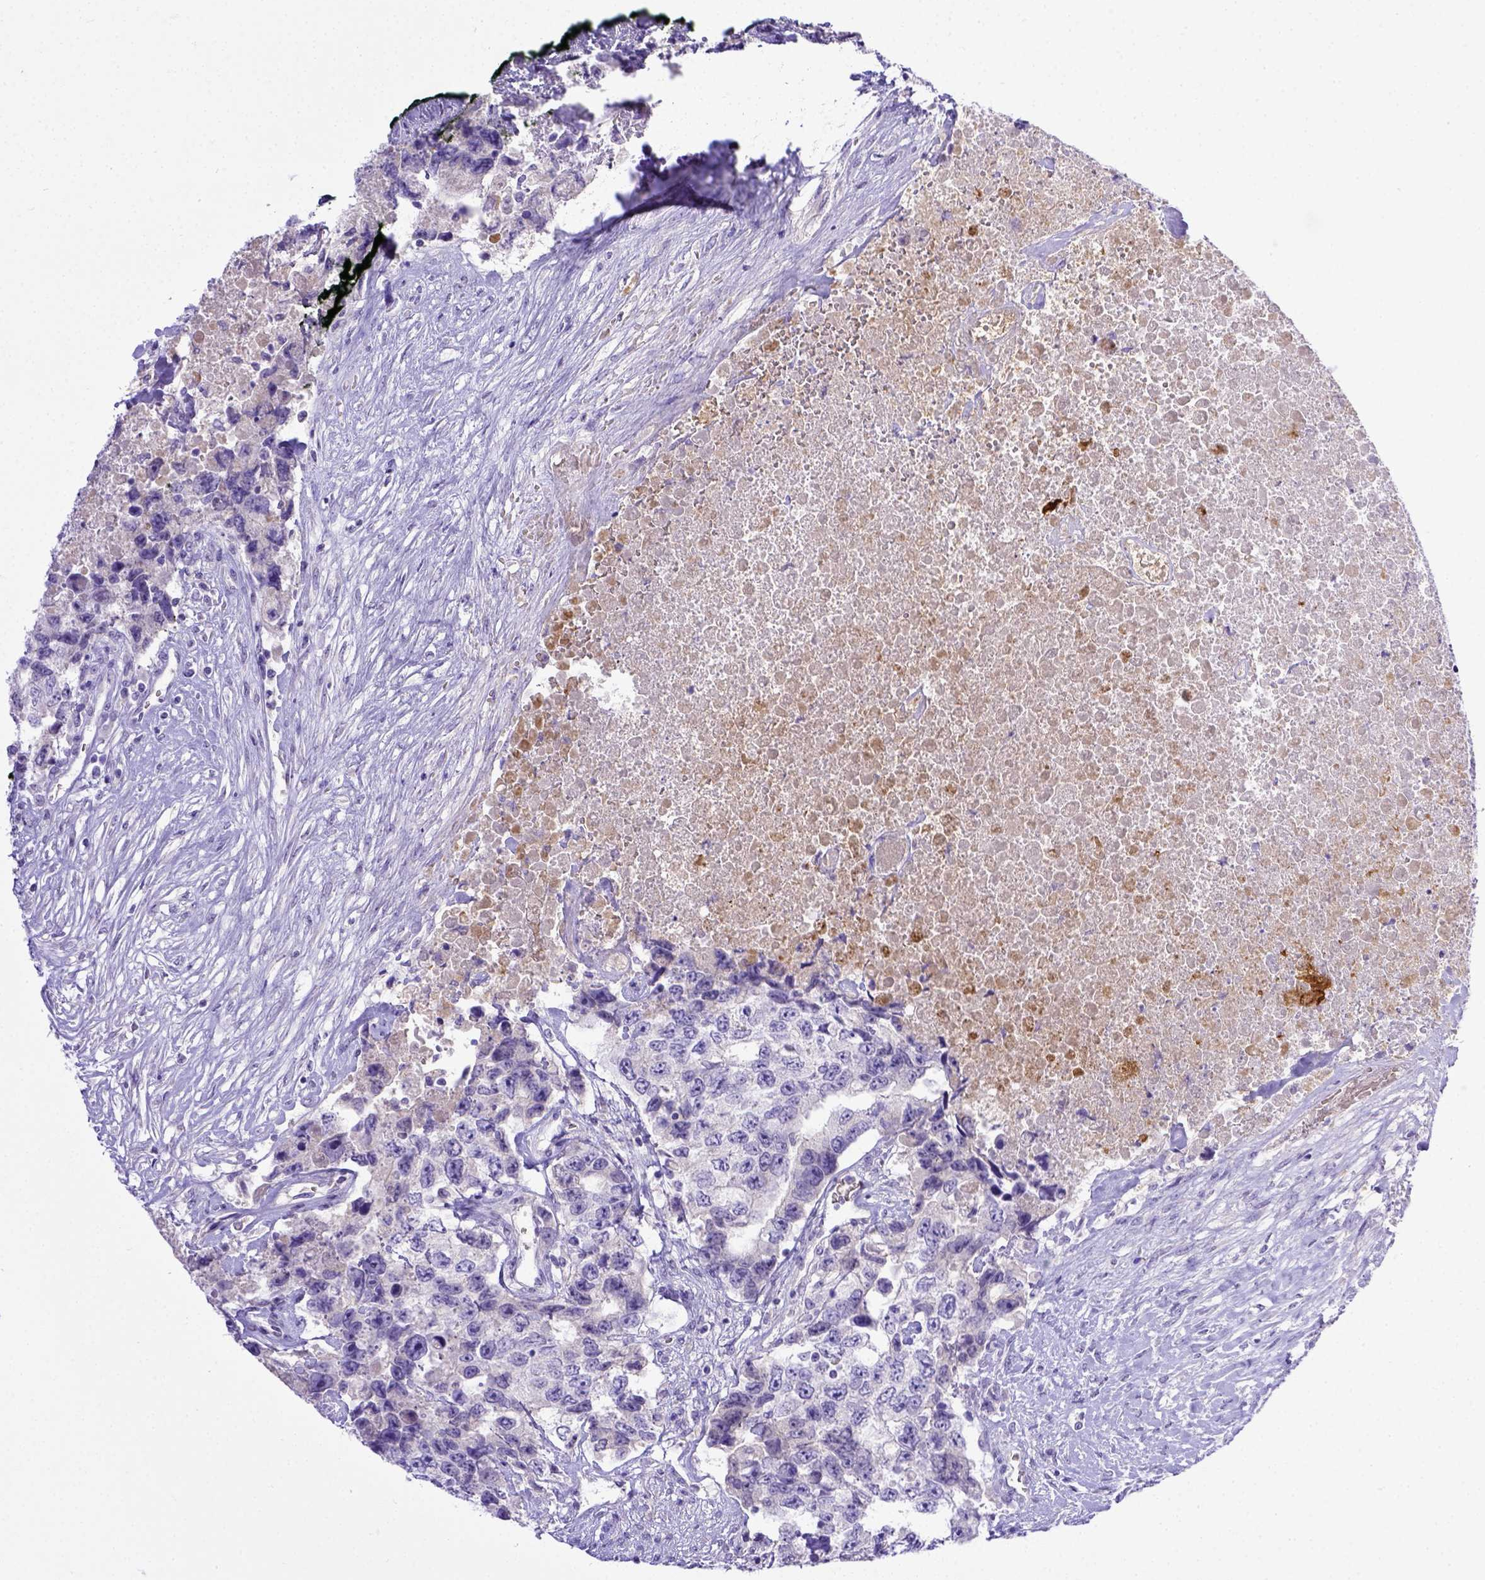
{"staining": {"intensity": "negative", "quantity": "none", "location": "none"}, "tissue": "testis cancer", "cell_type": "Tumor cells", "image_type": "cancer", "snomed": [{"axis": "morphology", "description": "Carcinoma, Embryonal, NOS"}, {"axis": "topography", "description": "Testis"}], "caption": "The image reveals no staining of tumor cells in testis embryonal carcinoma.", "gene": "BTN1A1", "patient": {"sex": "male", "age": 24}}